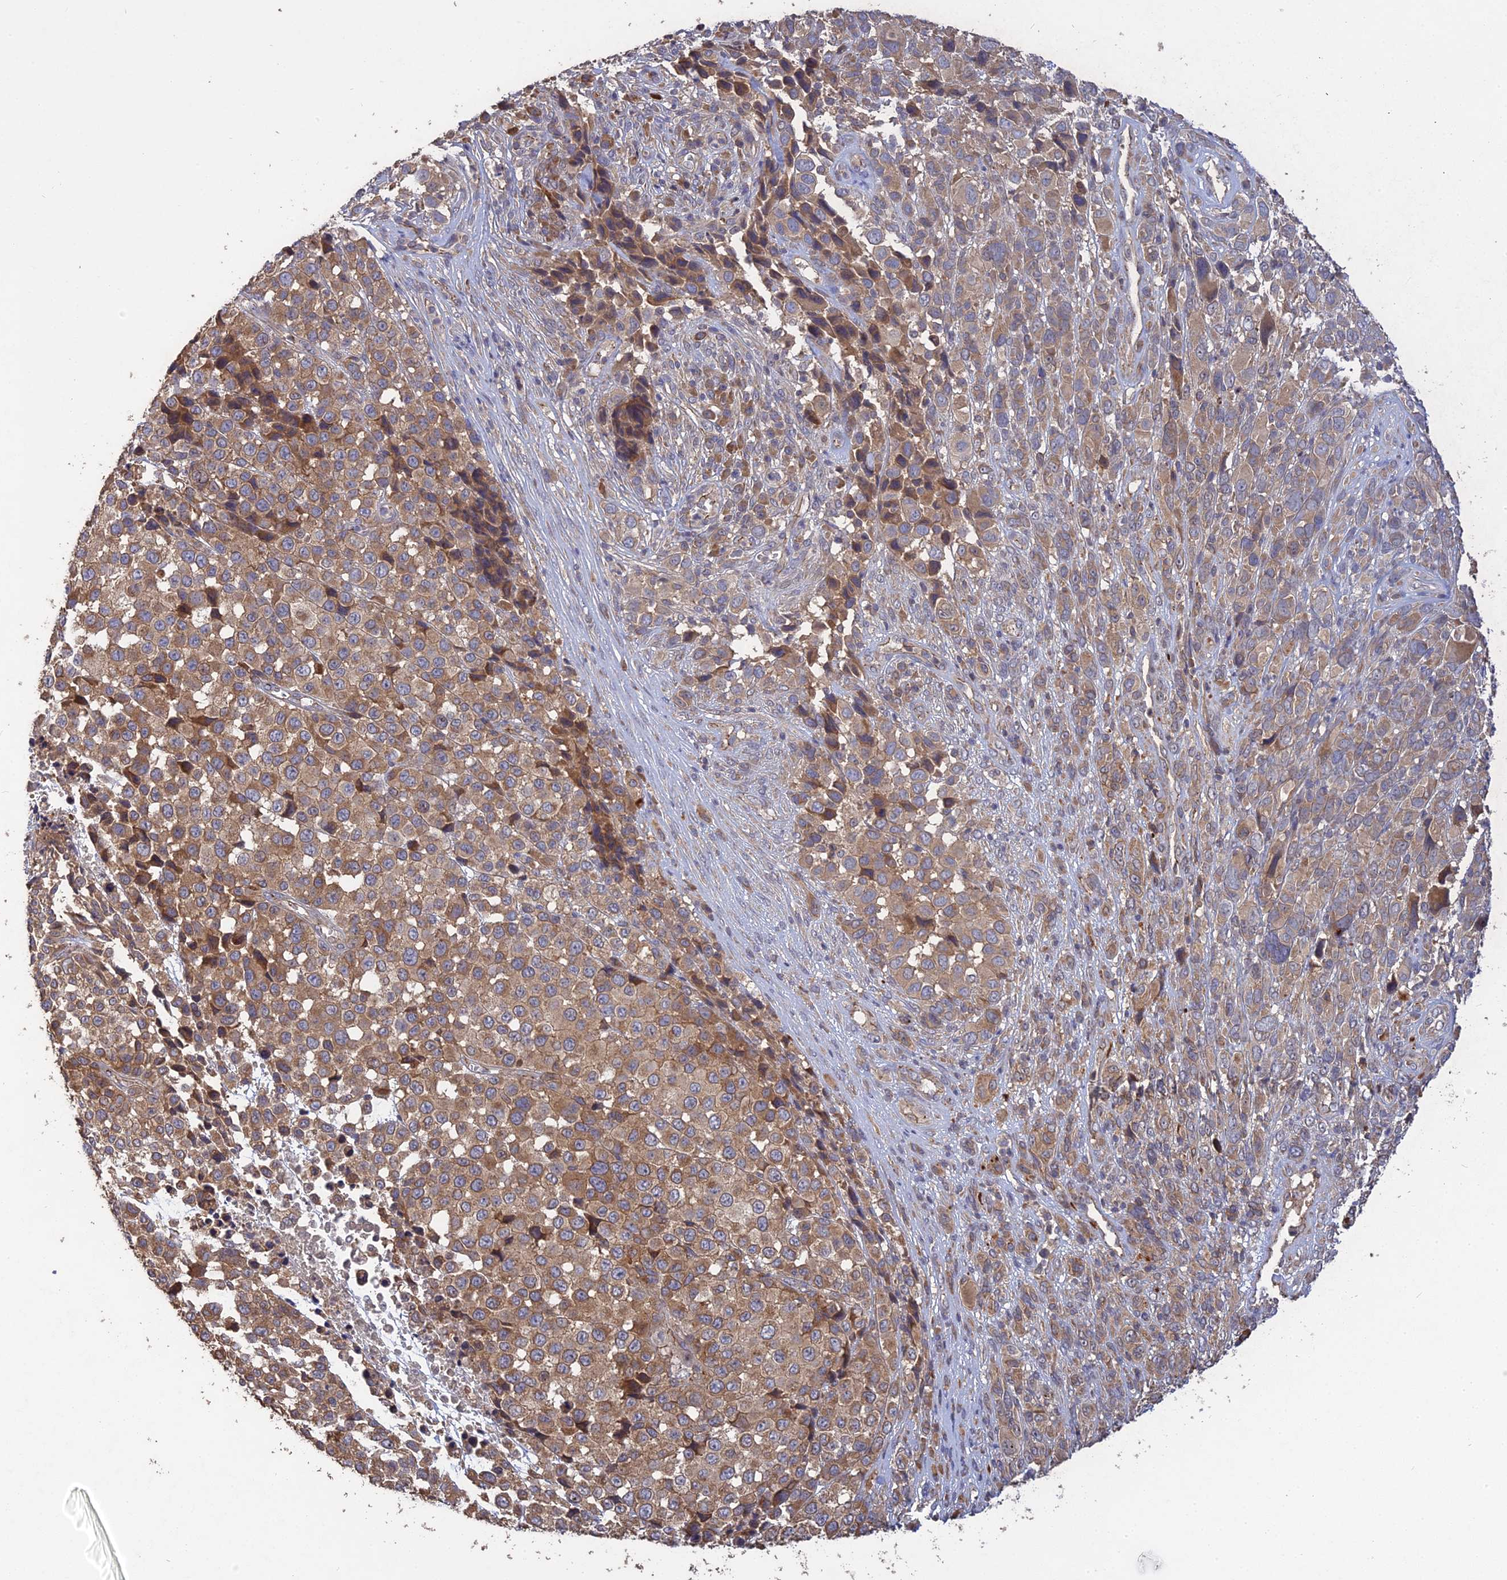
{"staining": {"intensity": "weak", "quantity": ">75%", "location": "cytoplasmic/membranous"}, "tissue": "melanoma", "cell_type": "Tumor cells", "image_type": "cancer", "snomed": [{"axis": "morphology", "description": "Malignant melanoma, NOS"}, {"axis": "topography", "description": "Skin of trunk"}], "caption": "A brown stain highlights weak cytoplasmic/membranous positivity of a protein in human malignant melanoma tumor cells.", "gene": "ARHGAP40", "patient": {"sex": "male", "age": 71}}